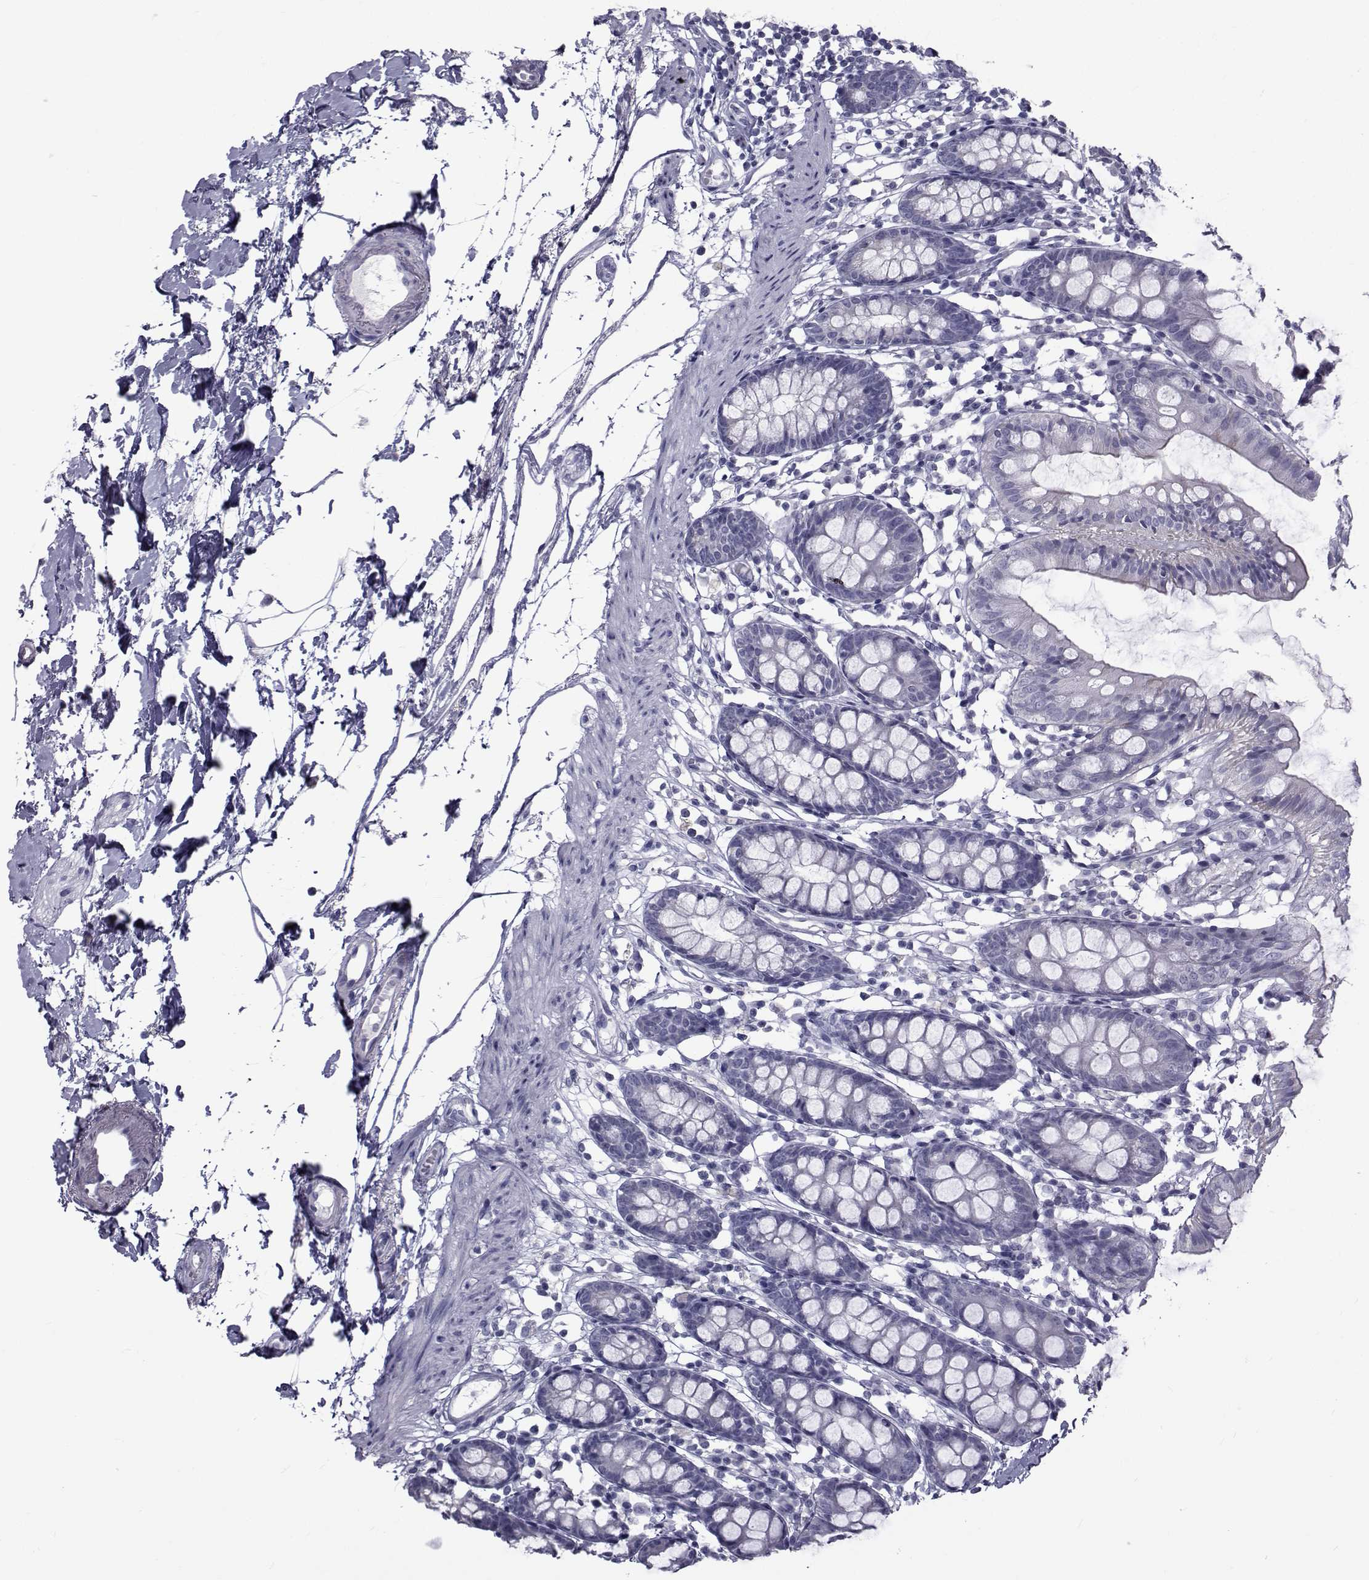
{"staining": {"intensity": "negative", "quantity": "none", "location": "none"}, "tissue": "colon", "cell_type": "Endothelial cells", "image_type": "normal", "snomed": [{"axis": "morphology", "description": "Normal tissue, NOS"}, {"axis": "topography", "description": "Colon"}], "caption": "Immunohistochemical staining of normal colon shows no significant staining in endothelial cells.", "gene": "FDXR", "patient": {"sex": "female", "age": 84}}